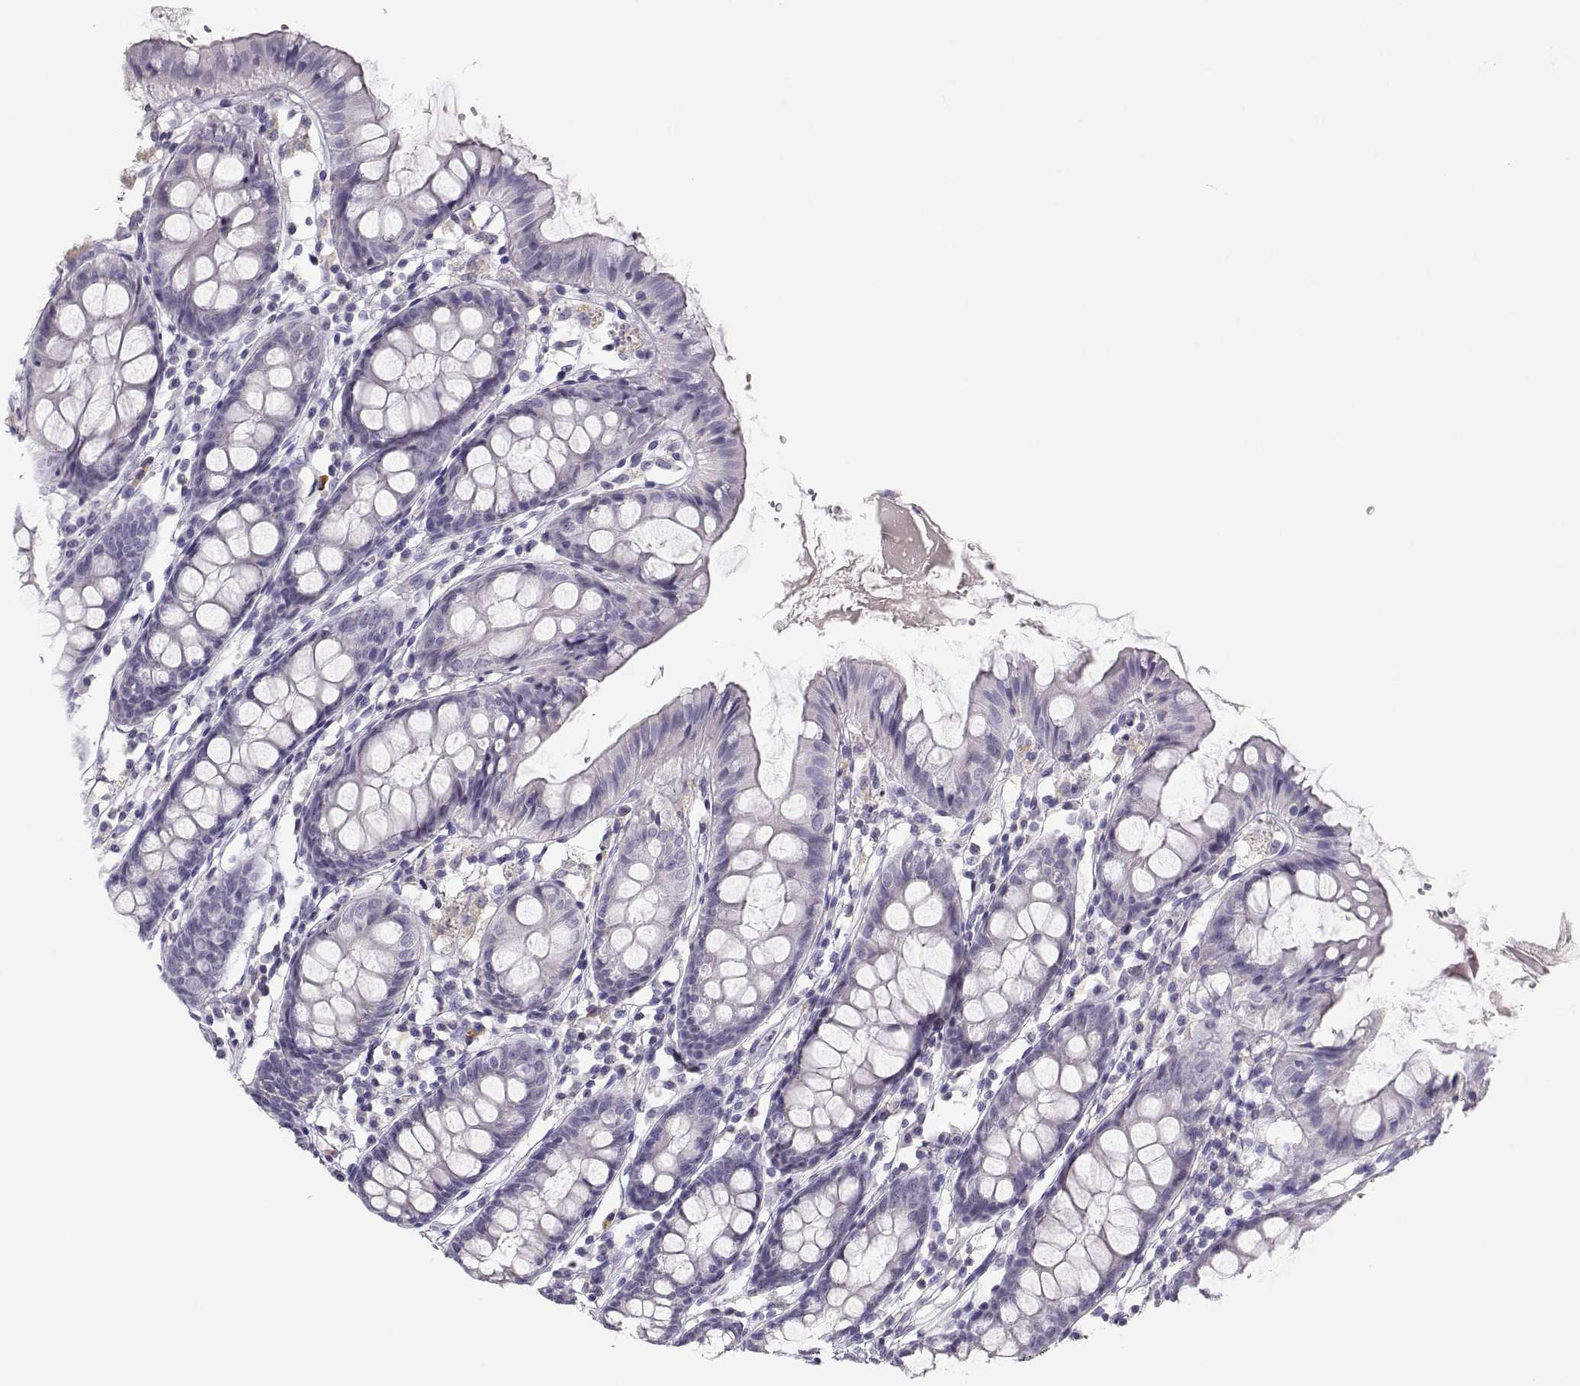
{"staining": {"intensity": "negative", "quantity": "none", "location": "none"}, "tissue": "colon", "cell_type": "Endothelial cells", "image_type": "normal", "snomed": [{"axis": "morphology", "description": "Normal tissue, NOS"}, {"axis": "topography", "description": "Colon"}], "caption": "This is a image of immunohistochemistry staining of benign colon, which shows no expression in endothelial cells. (Brightfield microscopy of DAB immunohistochemistry (IHC) at high magnification).", "gene": "FAM166A", "patient": {"sex": "female", "age": 84}}